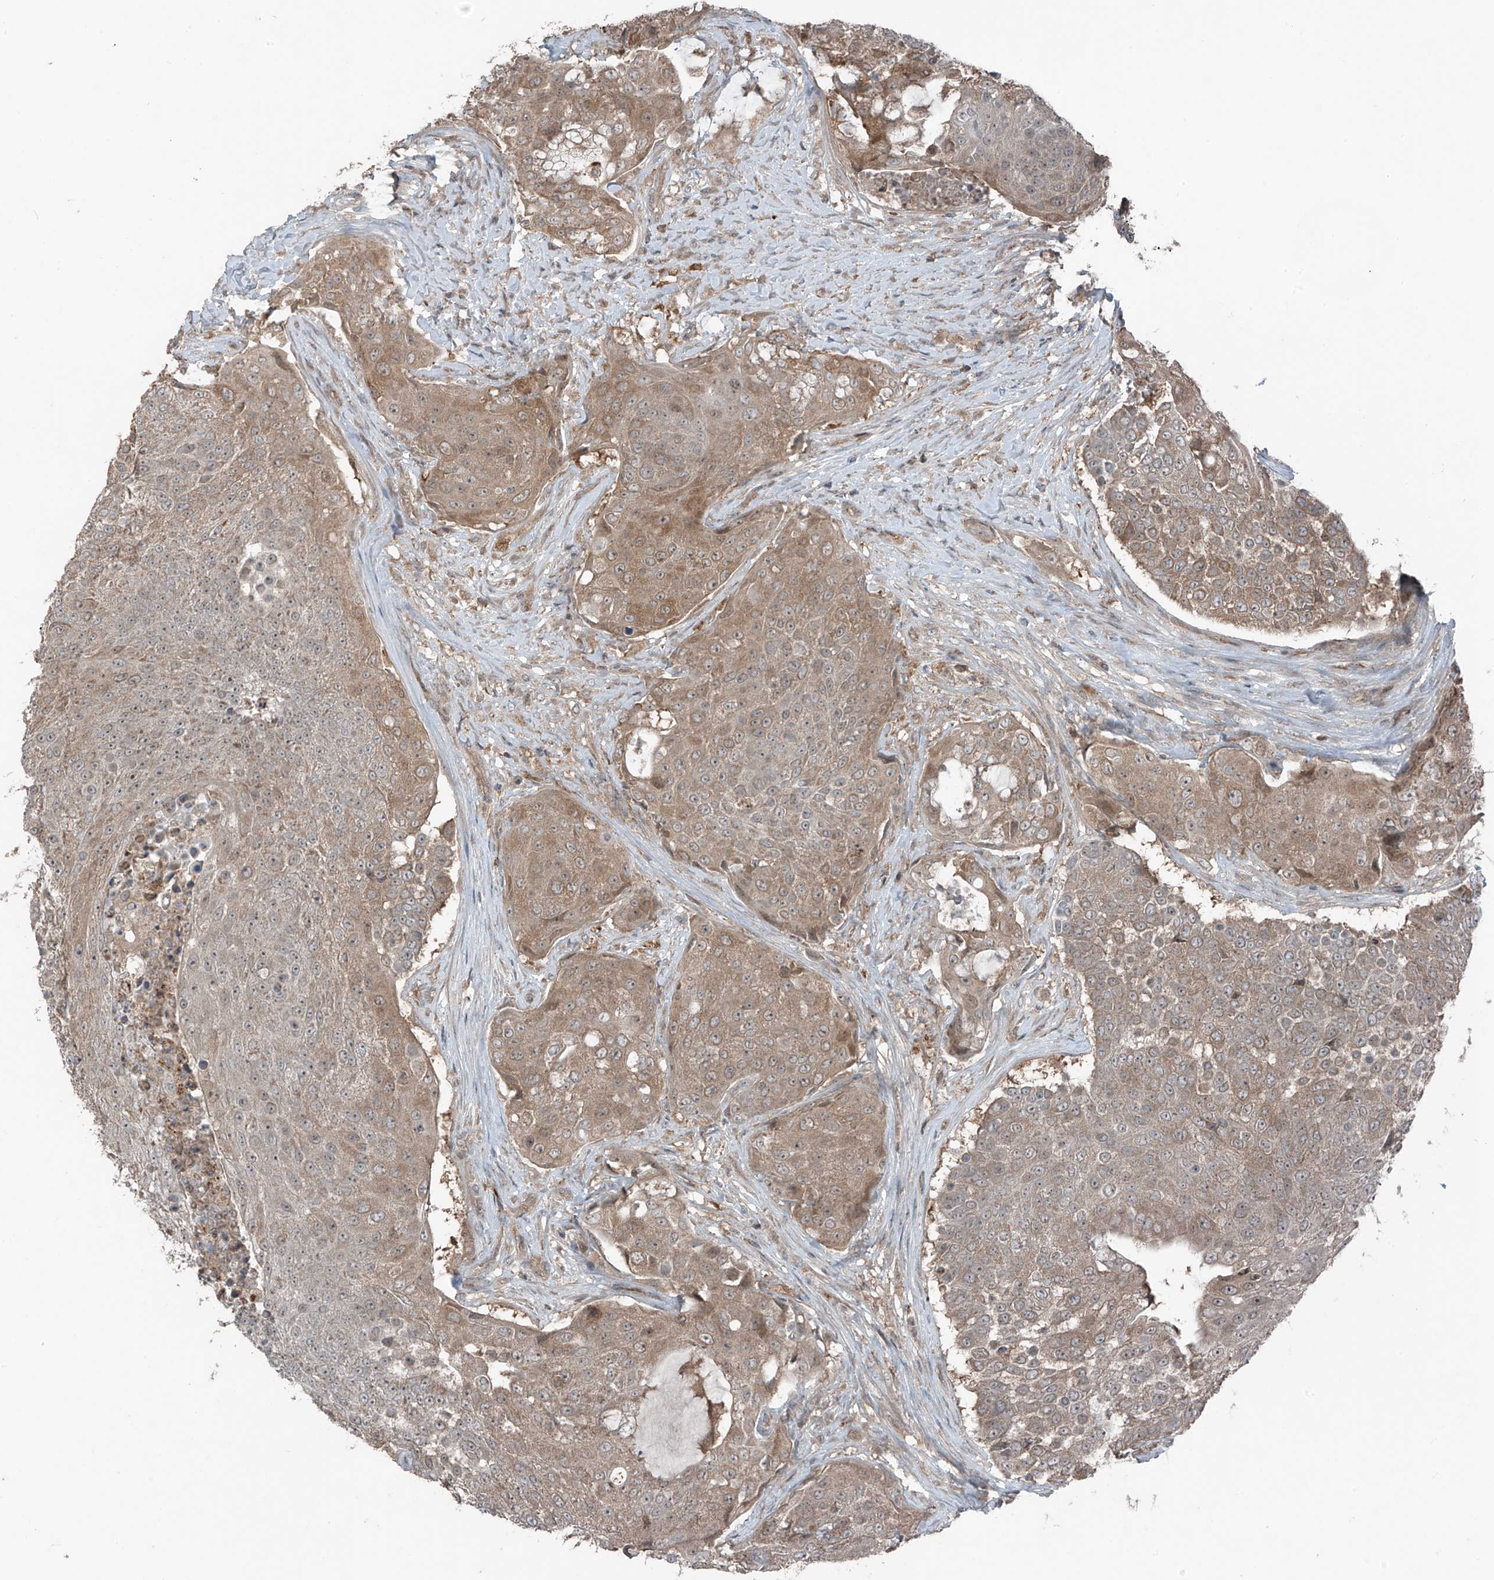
{"staining": {"intensity": "moderate", "quantity": ">75%", "location": "cytoplasmic/membranous,nuclear"}, "tissue": "urothelial cancer", "cell_type": "Tumor cells", "image_type": "cancer", "snomed": [{"axis": "morphology", "description": "Urothelial carcinoma, High grade"}, {"axis": "topography", "description": "Urinary bladder"}], "caption": "Urothelial cancer stained with DAB IHC exhibits medium levels of moderate cytoplasmic/membranous and nuclear expression in about >75% of tumor cells. (brown staining indicates protein expression, while blue staining denotes nuclei).", "gene": "TXNDC9", "patient": {"sex": "female", "age": 63}}